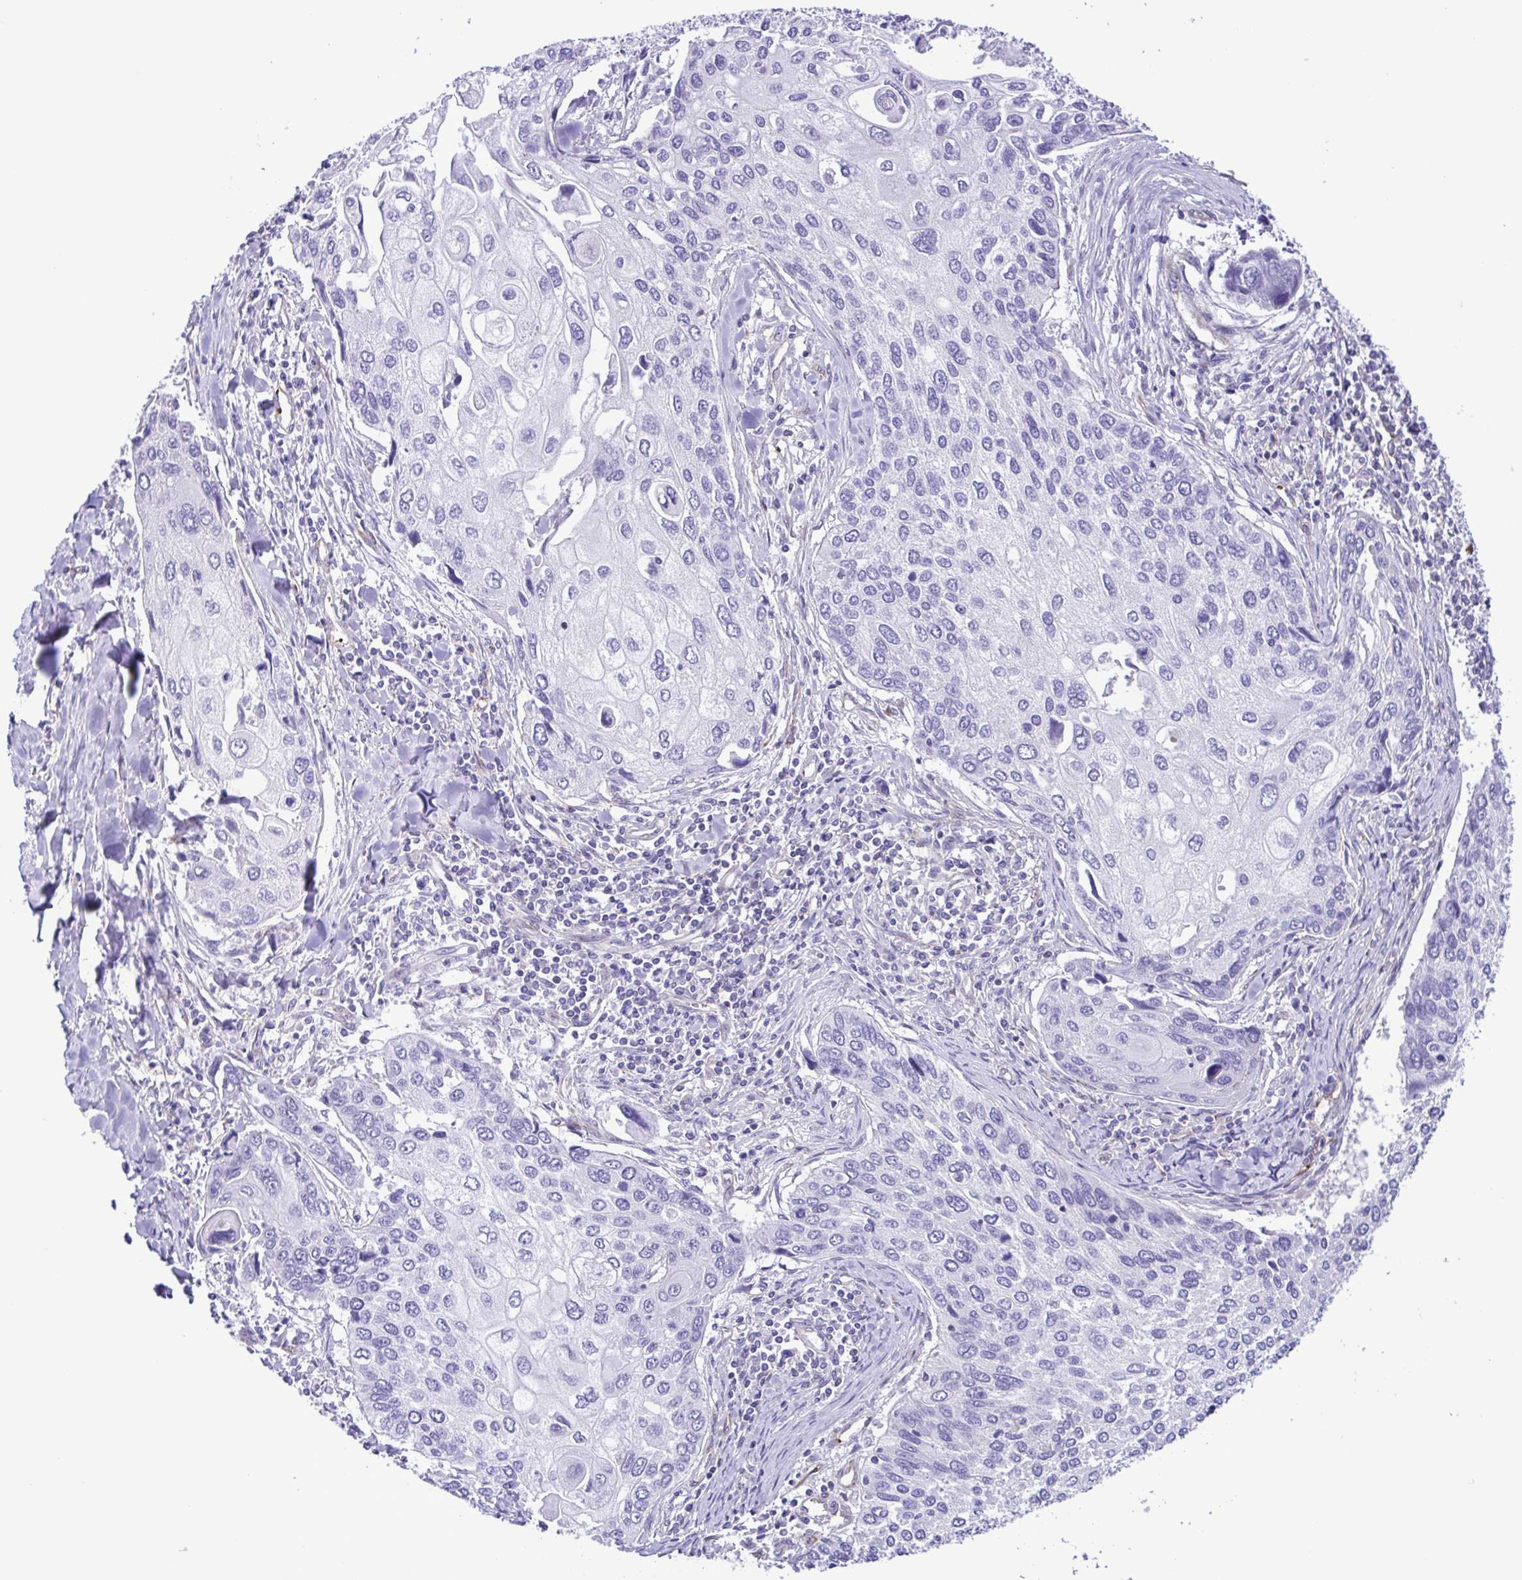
{"staining": {"intensity": "negative", "quantity": "none", "location": "none"}, "tissue": "lung cancer", "cell_type": "Tumor cells", "image_type": "cancer", "snomed": [{"axis": "morphology", "description": "Squamous cell carcinoma, NOS"}, {"axis": "morphology", "description": "Squamous cell carcinoma, metastatic, NOS"}, {"axis": "topography", "description": "Lung"}], "caption": "This is a photomicrograph of IHC staining of metastatic squamous cell carcinoma (lung), which shows no expression in tumor cells.", "gene": "FLT1", "patient": {"sex": "male", "age": 63}}